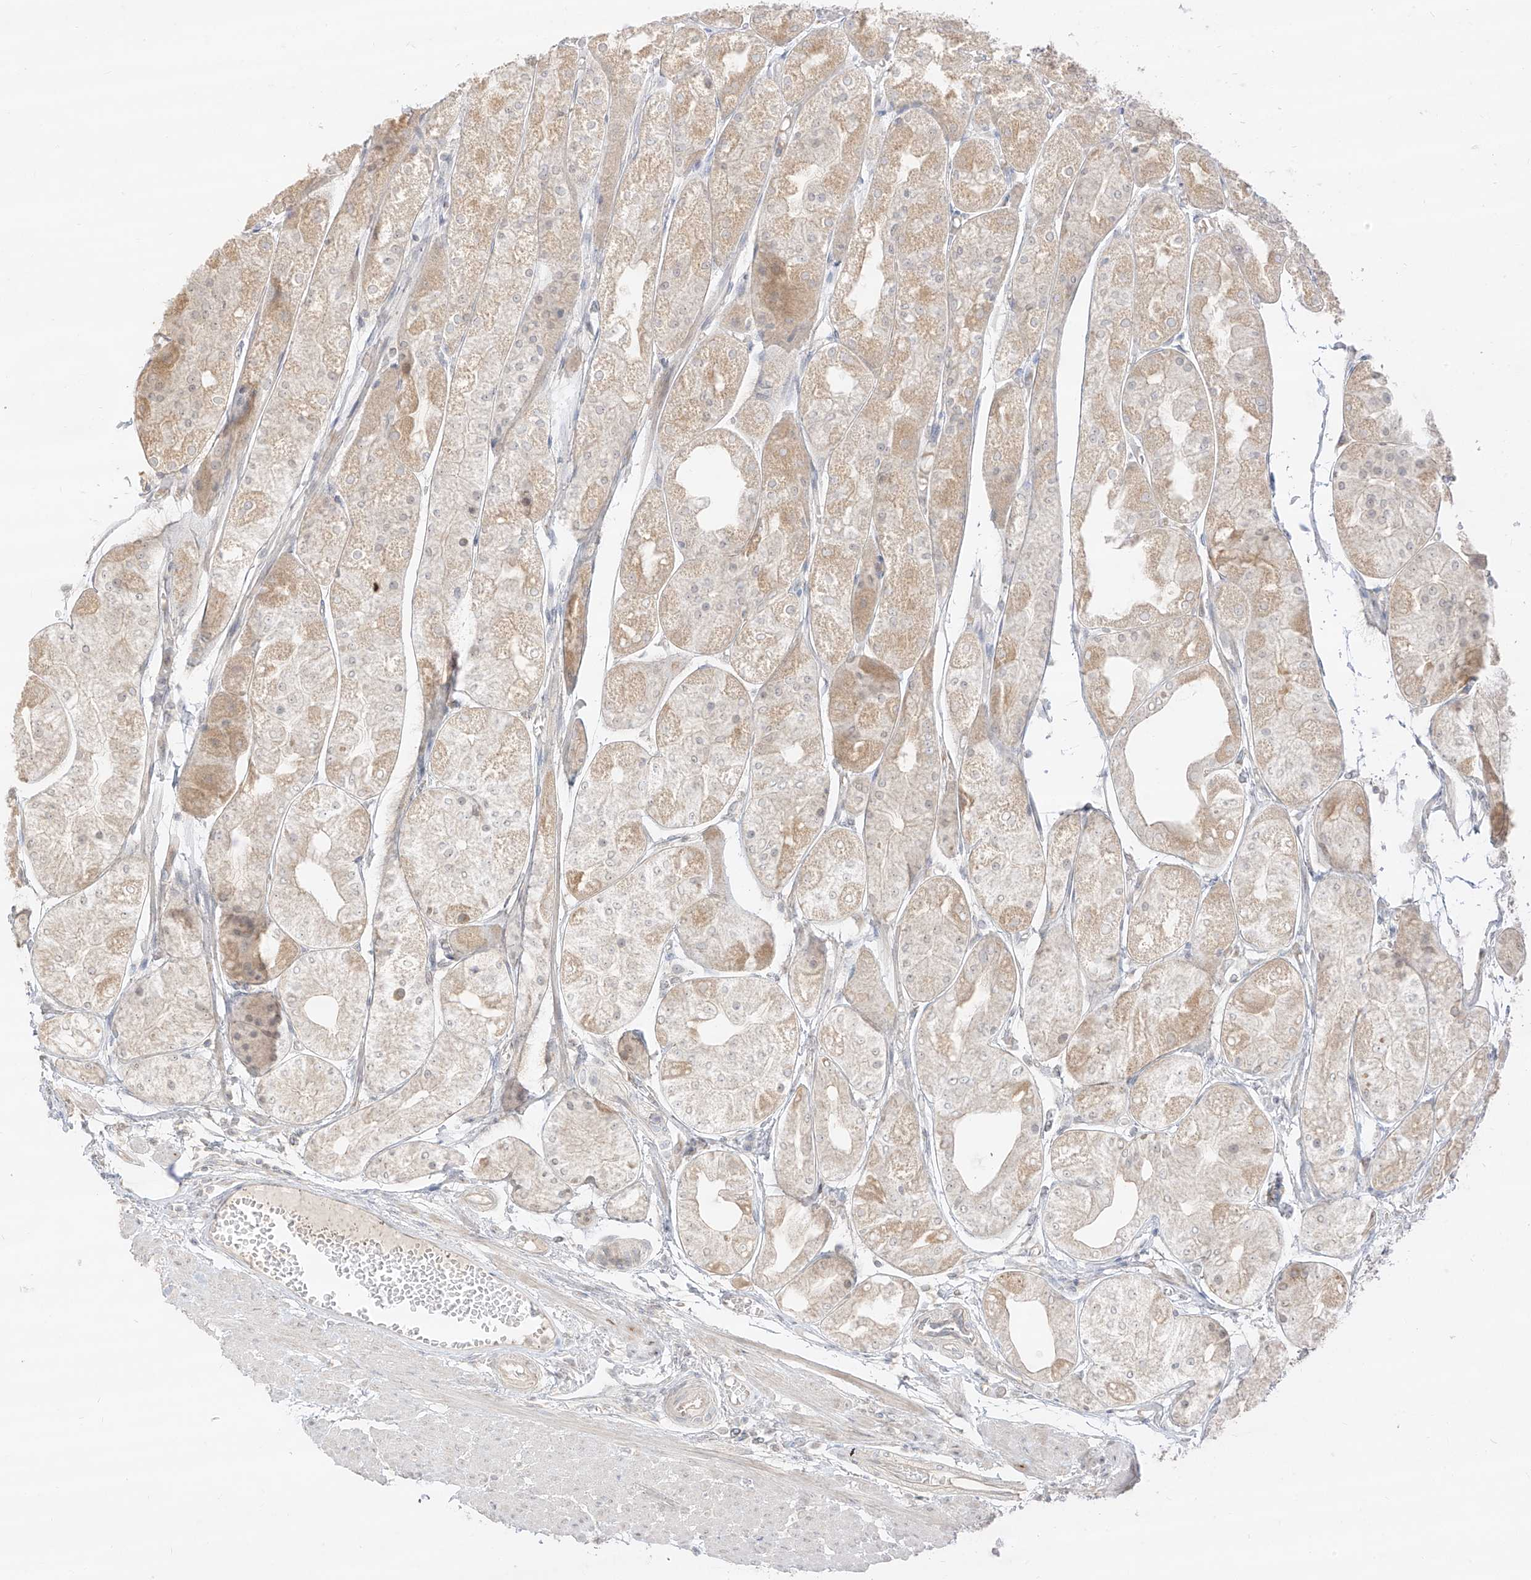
{"staining": {"intensity": "moderate", "quantity": "25%-75%", "location": "cytoplasmic/membranous"}, "tissue": "stomach", "cell_type": "Glandular cells", "image_type": "normal", "snomed": [{"axis": "morphology", "description": "Normal tissue, NOS"}, {"axis": "topography", "description": "Stomach, upper"}], "caption": "Immunohistochemistry micrograph of benign stomach stained for a protein (brown), which shows medium levels of moderate cytoplasmic/membranous expression in approximately 25%-75% of glandular cells.", "gene": "LIPT1", "patient": {"sex": "male", "age": 72}}